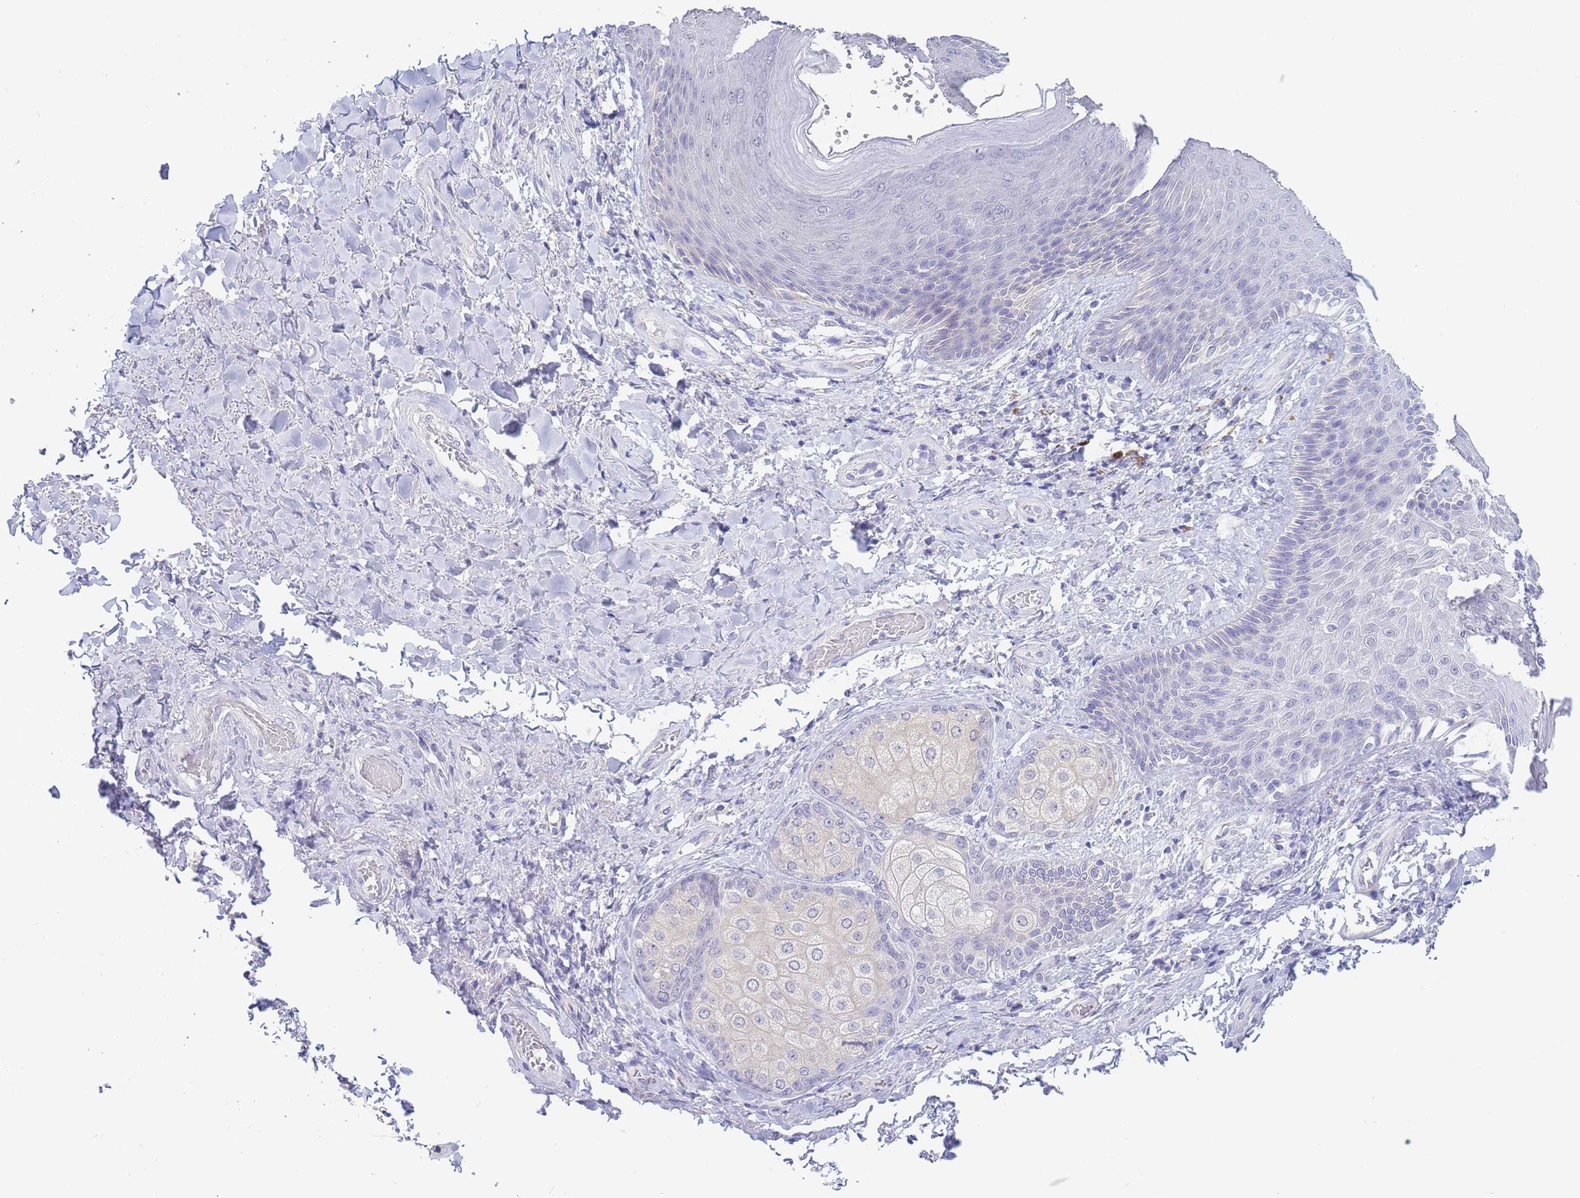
{"staining": {"intensity": "negative", "quantity": "none", "location": "none"}, "tissue": "skin", "cell_type": "Epidermal cells", "image_type": "normal", "snomed": [{"axis": "morphology", "description": "Normal tissue, NOS"}, {"axis": "topography", "description": "Anal"}], "caption": "Image shows no significant protein positivity in epidermal cells of normal skin.", "gene": "CD37", "patient": {"sex": "female", "age": 89}}